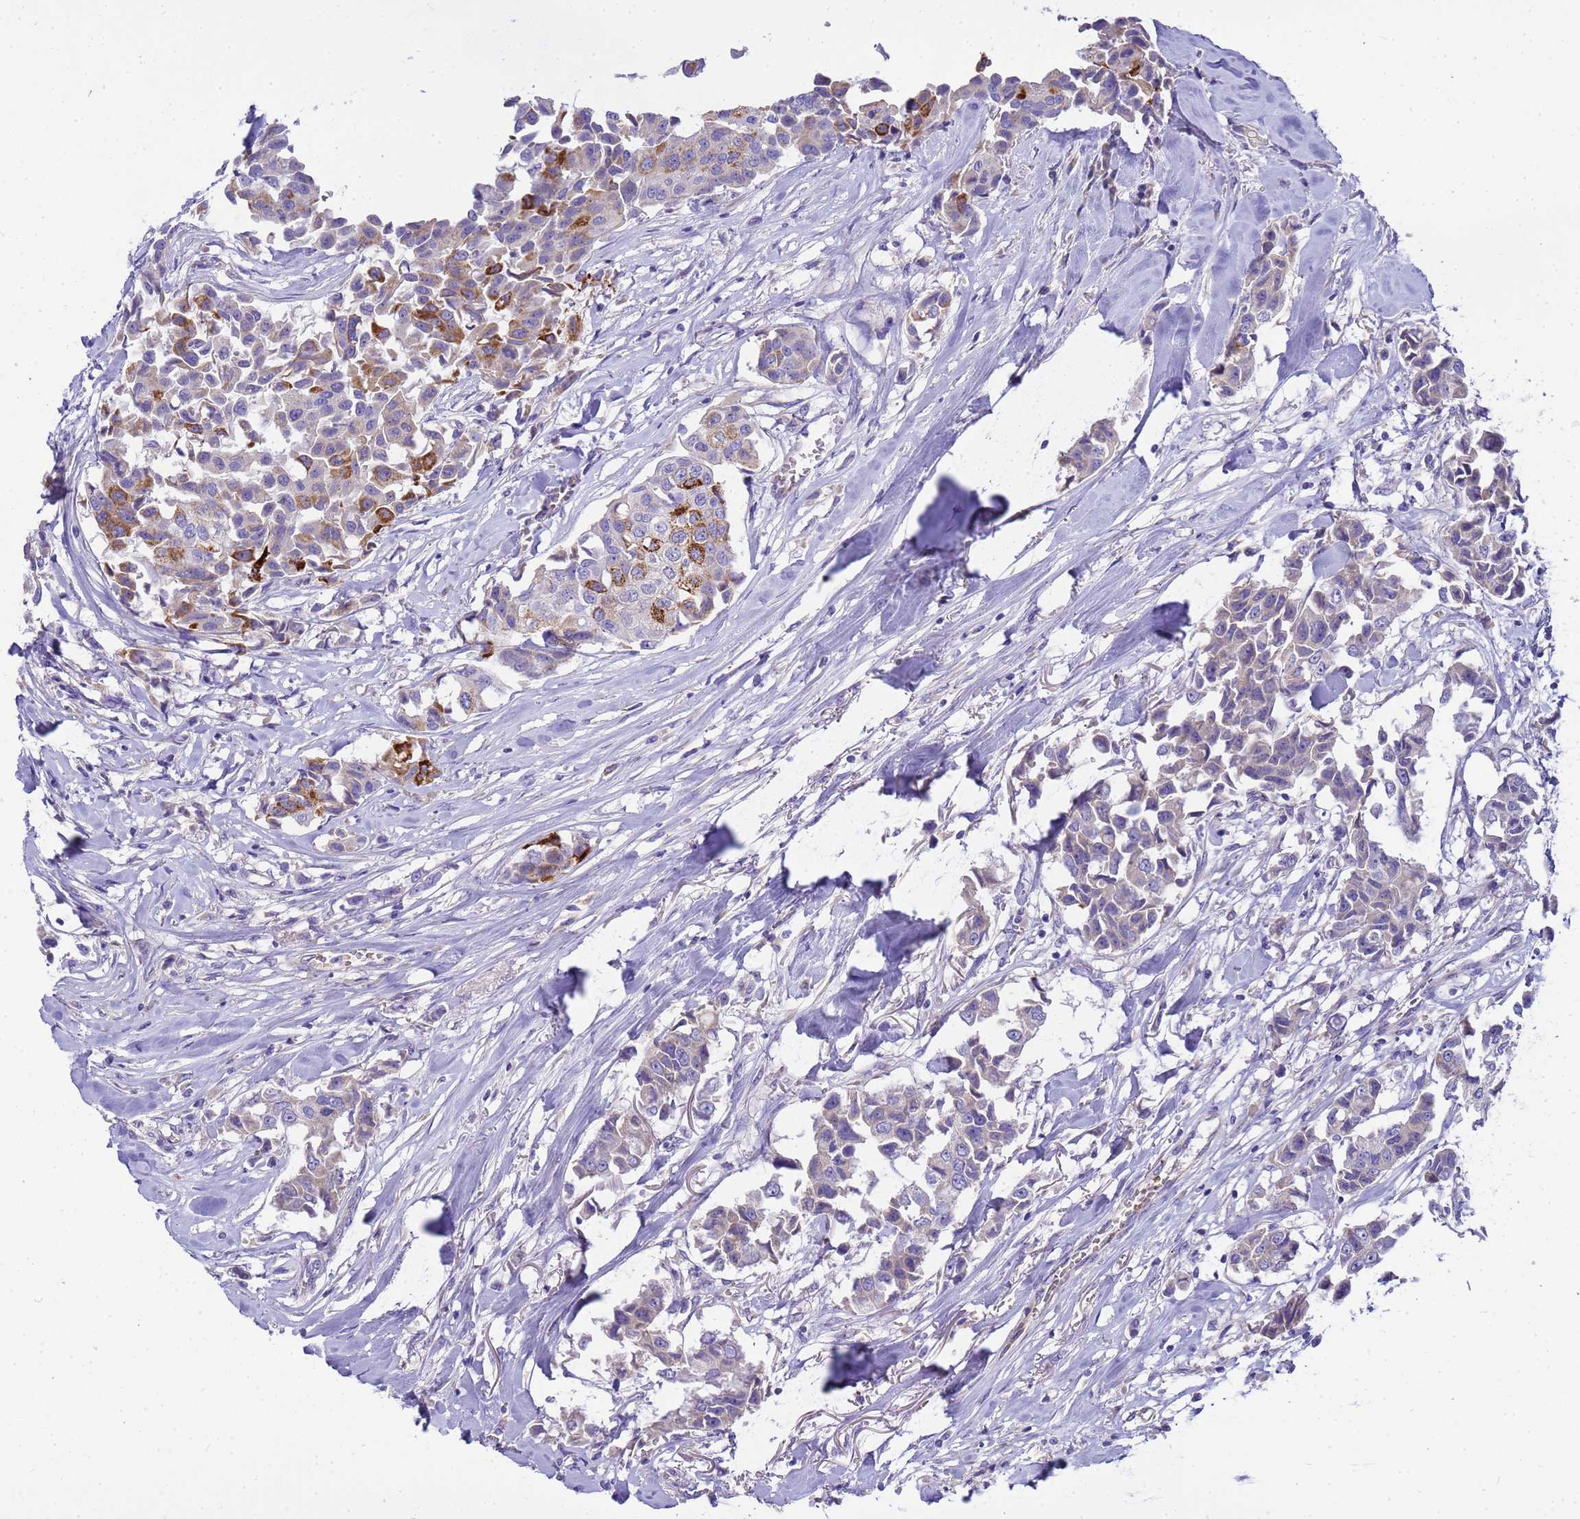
{"staining": {"intensity": "strong", "quantity": "<25%", "location": "cytoplasmic/membranous"}, "tissue": "breast cancer", "cell_type": "Tumor cells", "image_type": "cancer", "snomed": [{"axis": "morphology", "description": "Duct carcinoma"}, {"axis": "topography", "description": "Breast"}], "caption": "A micrograph showing strong cytoplasmic/membranous staining in approximately <25% of tumor cells in breast cancer, as visualized by brown immunohistochemical staining.", "gene": "RIPPLY2", "patient": {"sex": "female", "age": 80}}